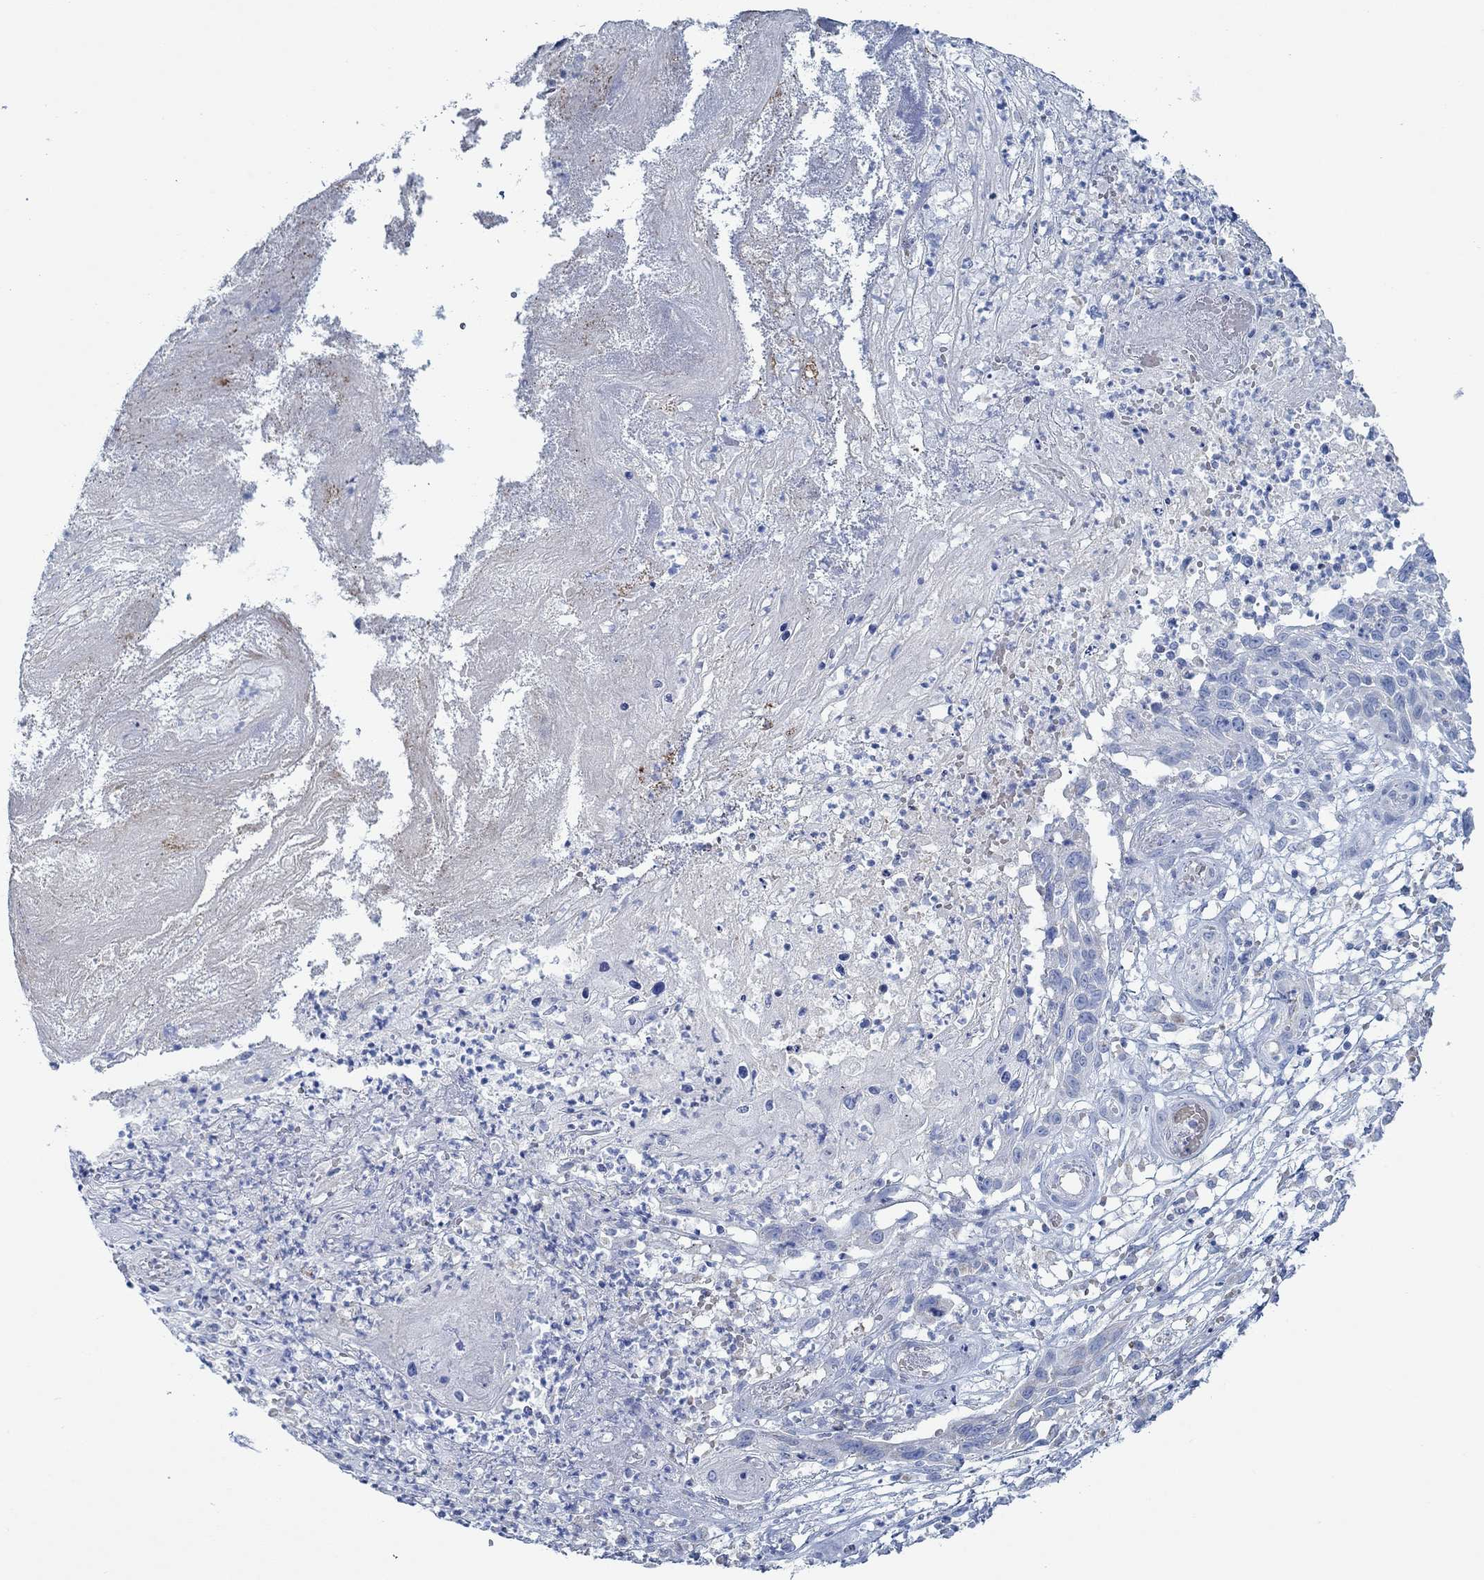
{"staining": {"intensity": "negative", "quantity": "none", "location": "none"}, "tissue": "skin cancer", "cell_type": "Tumor cells", "image_type": "cancer", "snomed": [{"axis": "morphology", "description": "Squamous cell carcinoma, NOS"}, {"axis": "topography", "description": "Skin"}], "caption": "A high-resolution micrograph shows immunohistochemistry (IHC) staining of skin cancer (squamous cell carcinoma), which displays no significant expression in tumor cells. The staining is performed using DAB brown chromogen with nuclei counter-stained in using hematoxylin.", "gene": "GLOD5", "patient": {"sex": "male", "age": 92}}